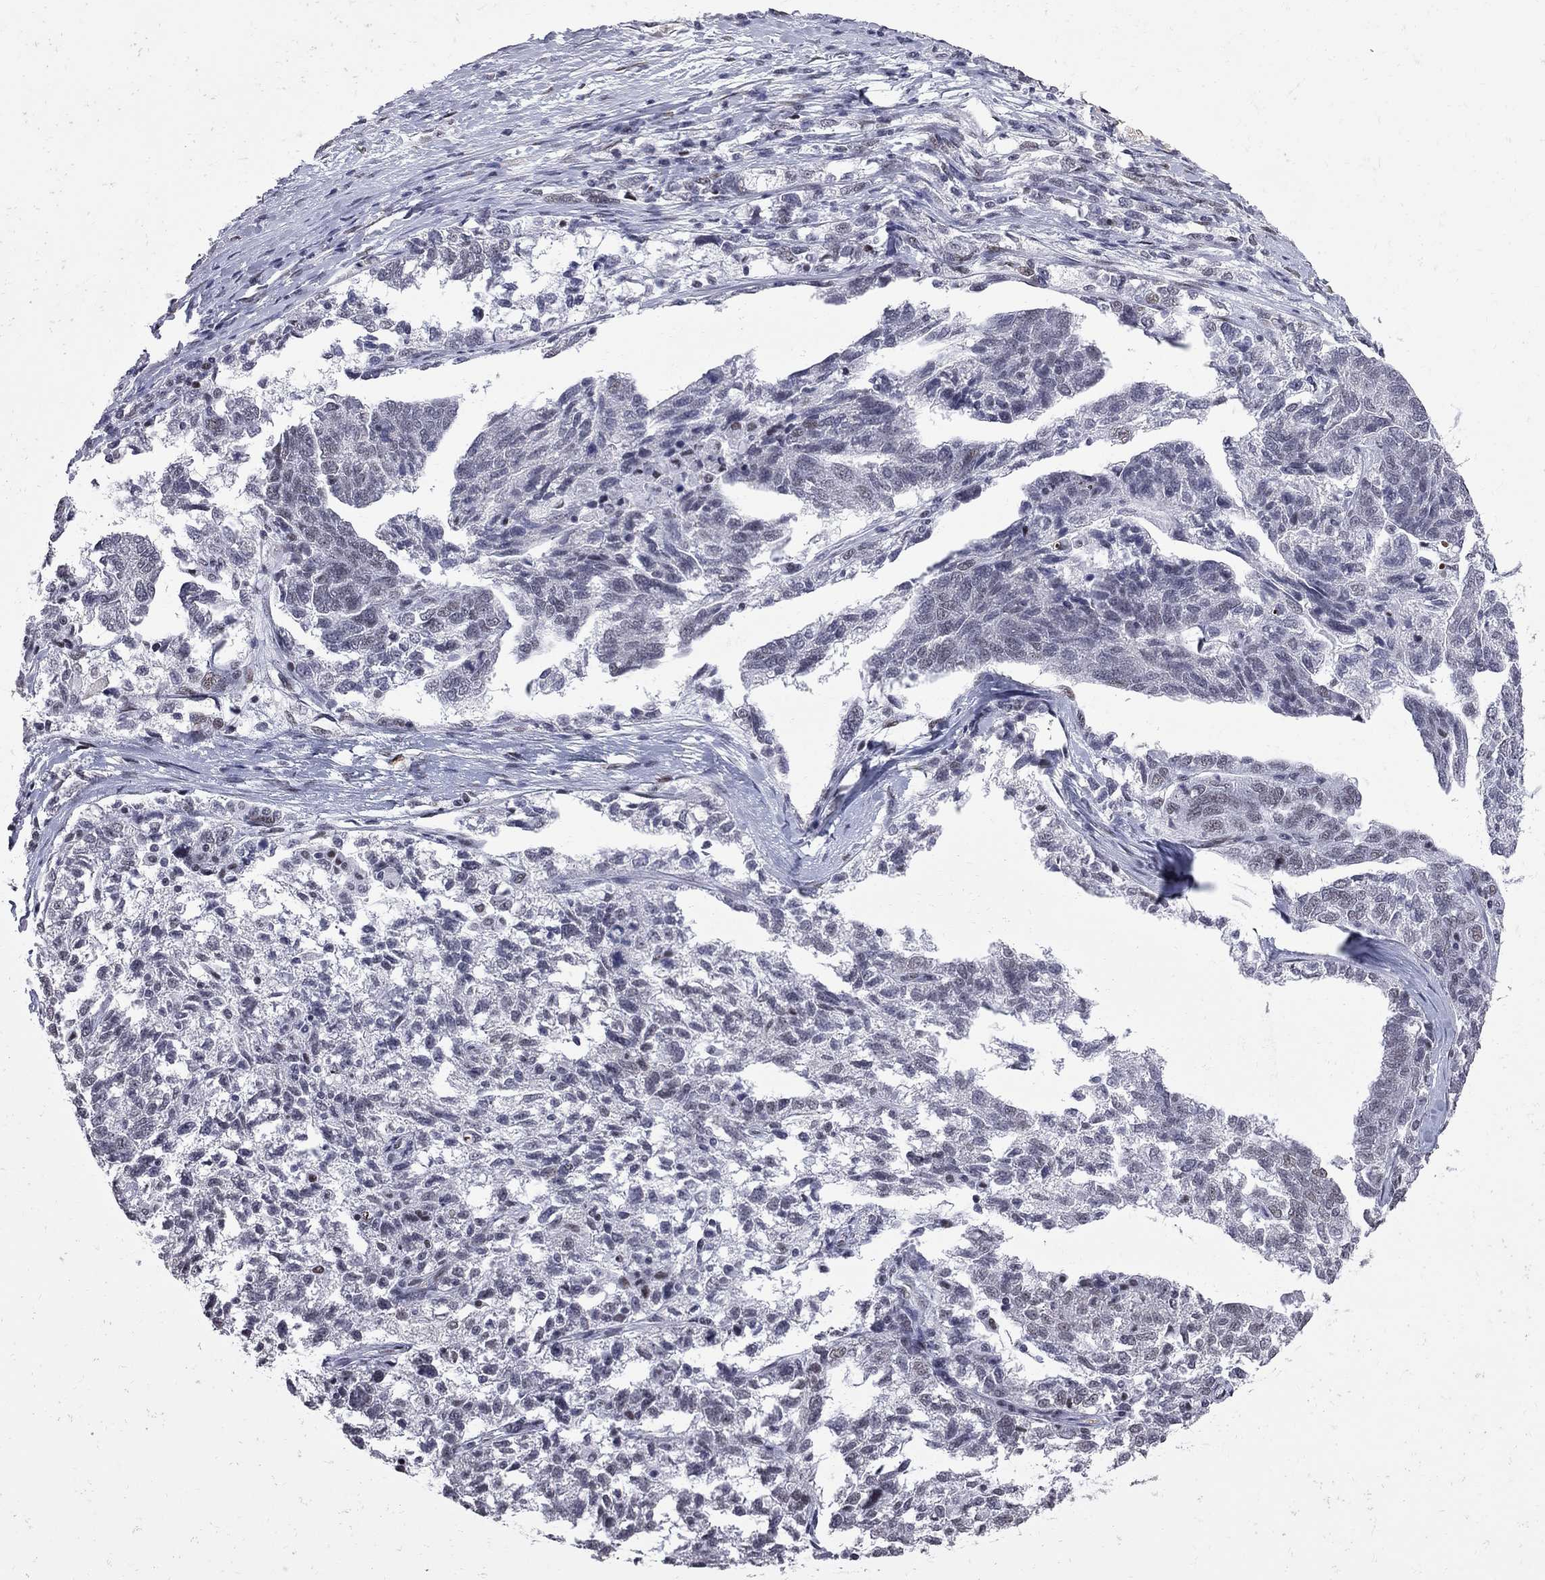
{"staining": {"intensity": "negative", "quantity": "none", "location": "none"}, "tissue": "ovarian cancer", "cell_type": "Tumor cells", "image_type": "cancer", "snomed": [{"axis": "morphology", "description": "Cystadenocarcinoma, serous, NOS"}, {"axis": "topography", "description": "Ovary"}], "caption": "IHC image of human ovarian cancer (serous cystadenocarcinoma) stained for a protein (brown), which reveals no expression in tumor cells. Brightfield microscopy of IHC stained with DAB (3,3'-diaminobenzidine) (brown) and hematoxylin (blue), captured at high magnification.", "gene": "ZBTB47", "patient": {"sex": "female", "age": 71}}